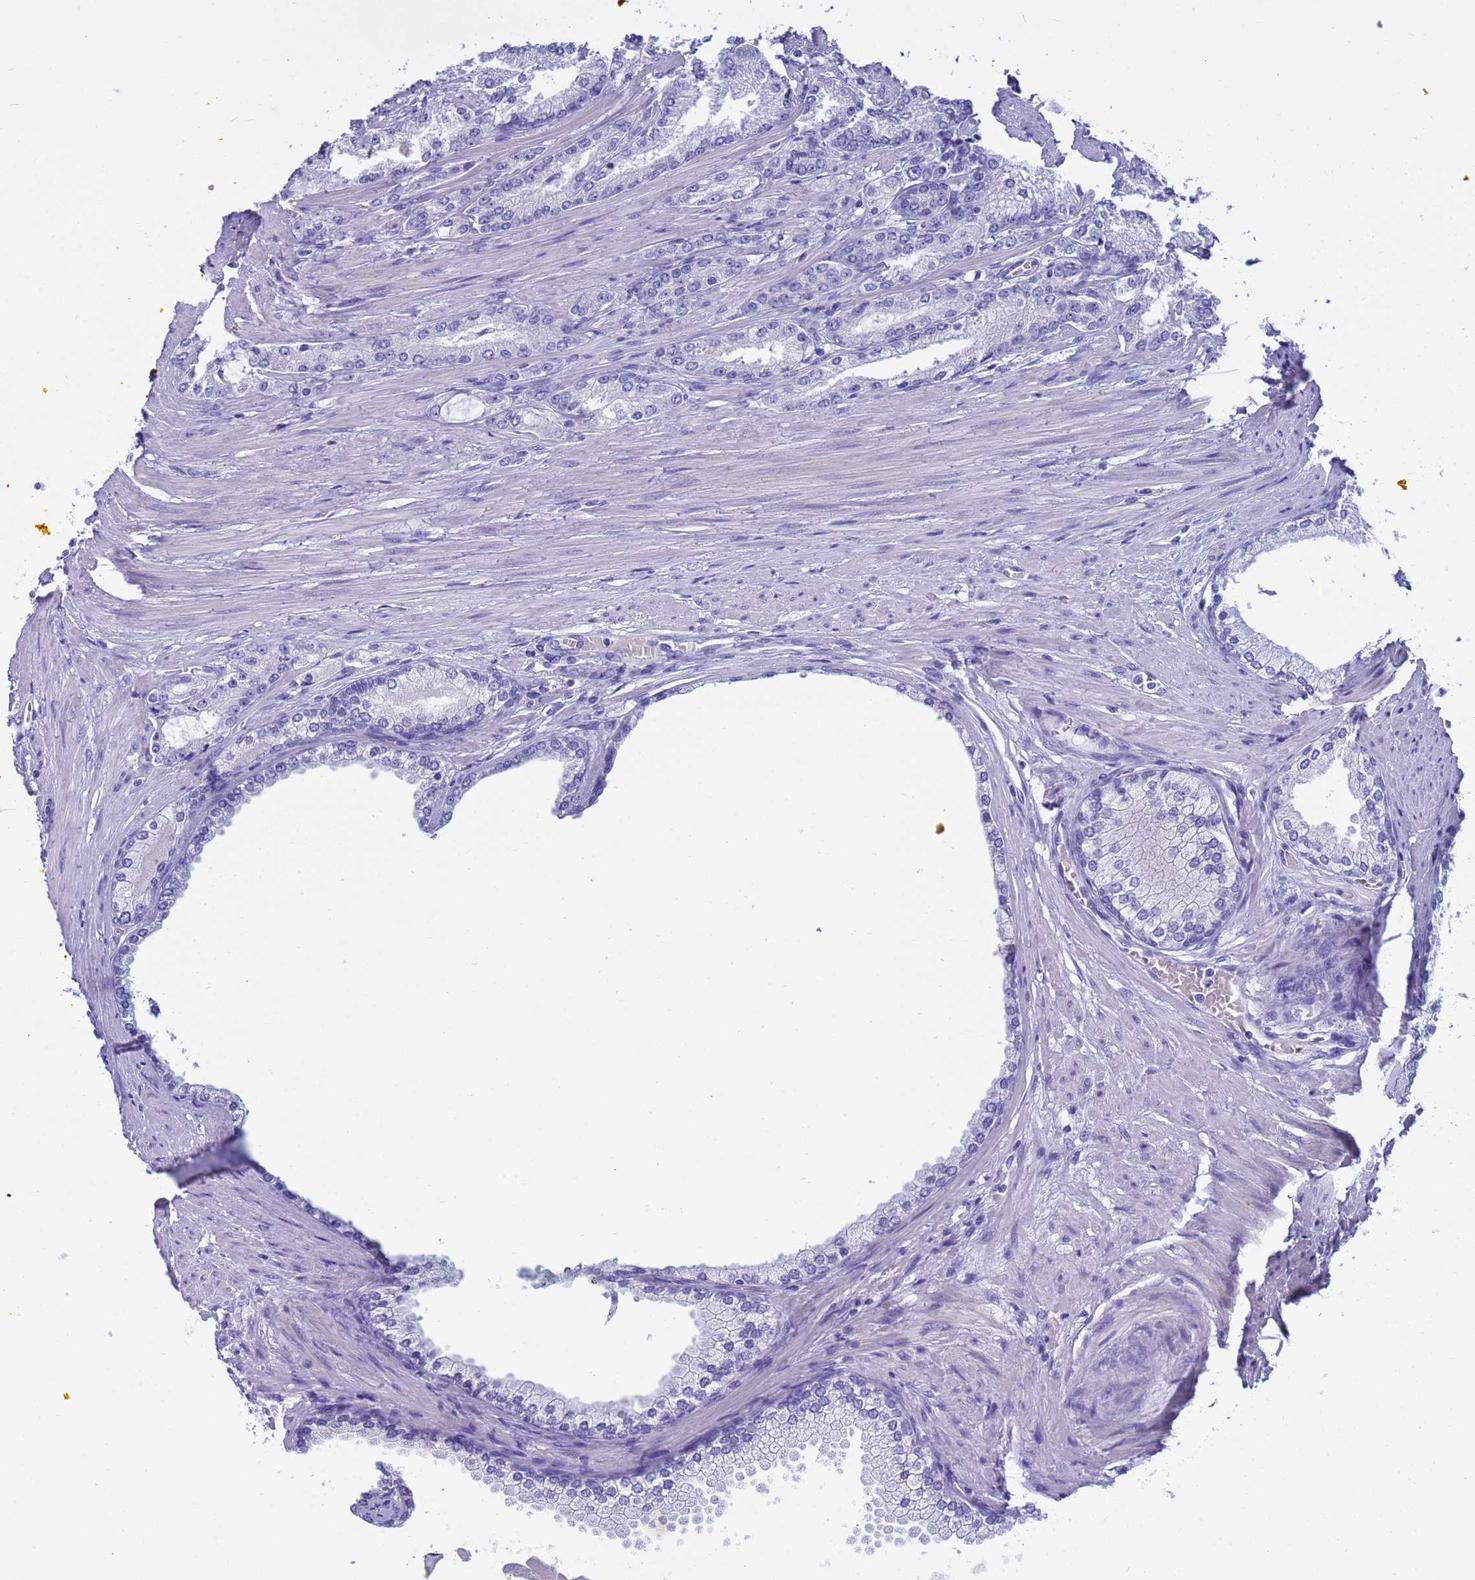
{"staining": {"intensity": "negative", "quantity": "none", "location": "none"}, "tissue": "prostate cancer", "cell_type": "Tumor cells", "image_type": "cancer", "snomed": [{"axis": "morphology", "description": "Adenocarcinoma, High grade"}, {"axis": "topography", "description": "Prostate"}], "caption": "The image shows no significant positivity in tumor cells of prostate cancer (high-grade adenocarcinoma).", "gene": "SYCN", "patient": {"sex": "male", "age": 66}}